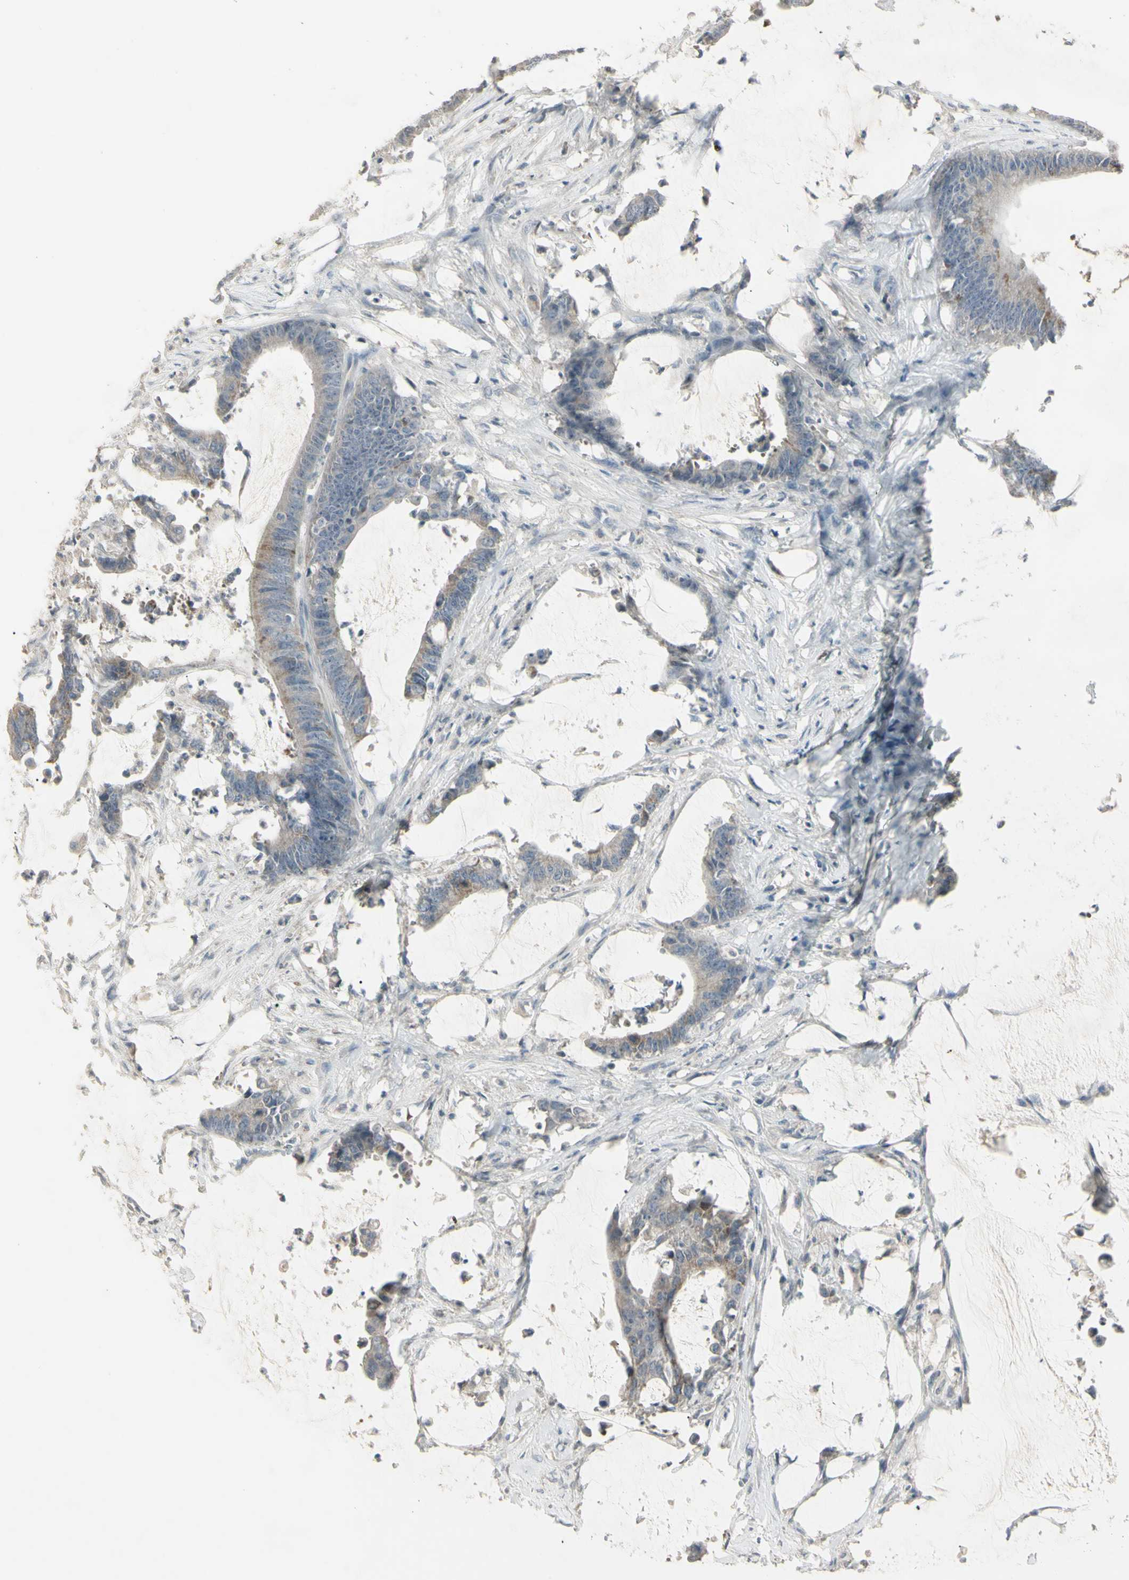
{"staining": {"intensity": "weak", "quantity": "25%-75%", "location": "cytoplasmic/membranous"}, "tissue": "colorectal cancer", "cell_type": "Tumor cells", "image_type": "cancer", "snomed": [{"axis": "morphology", "description": "Adenocarcinoma, NOS"}, {"axis": "topography", "description": "Rectum"}], "caption": "High-magnification brightfield microscopy of colorectal cancer (adenocarcinoma) stained with DAB (3,3'-diaminobenzidine) (brown) and counterstained with hematoxylin (blue). tumor cells exhibit weak cytoplasmic/membranous staining is seen in approximately25%-75% of cells. (brown staining indicates protein expression, while blue staining denotes nuclei).", "gene": "PIAS4", "patient": {"sex": "female", "age": 66}}